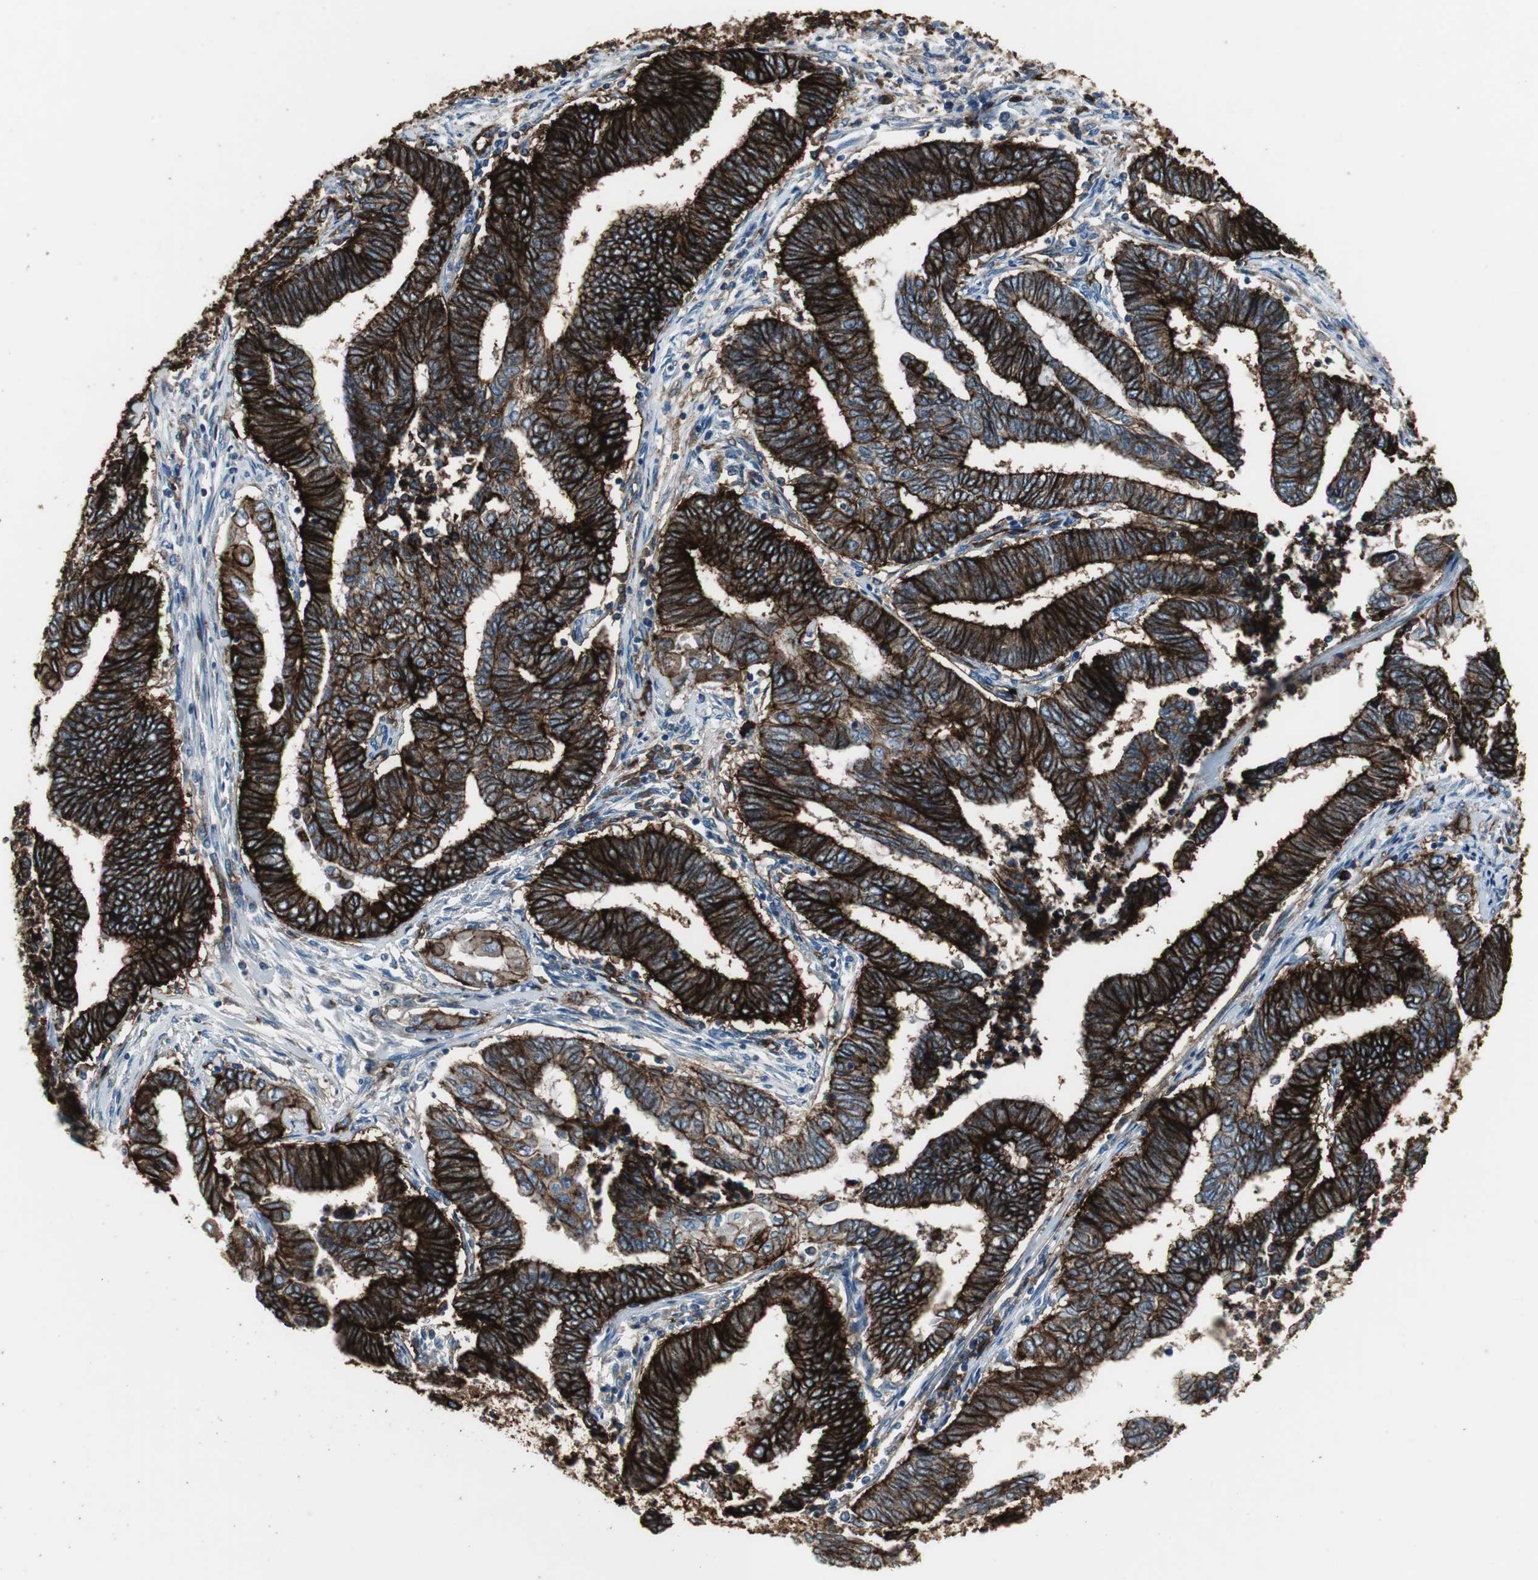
{"staining": {"intensity": "strong", "quantity": ">75%", "location": "cytoplasmic/membranous"}, "tissue": "endometrial cancer", "cell_type": "Tumor cells", "image_type": "cancer", "snomed": [{"axis": "morphology", "description": "Adenocarcinoma, NOS"}, {"axis": "topography", "description": "Uterus"}, {"axis": "topography", "description": "Endometrium"}], "caption": "Endometrial cancer stained with a brown dye demonstrates strong cytoplasmic/membranous positive positivity in about >75% of tumor cells.", "gene": "F11R", "patient": {"sex": "female", "age": 70}}